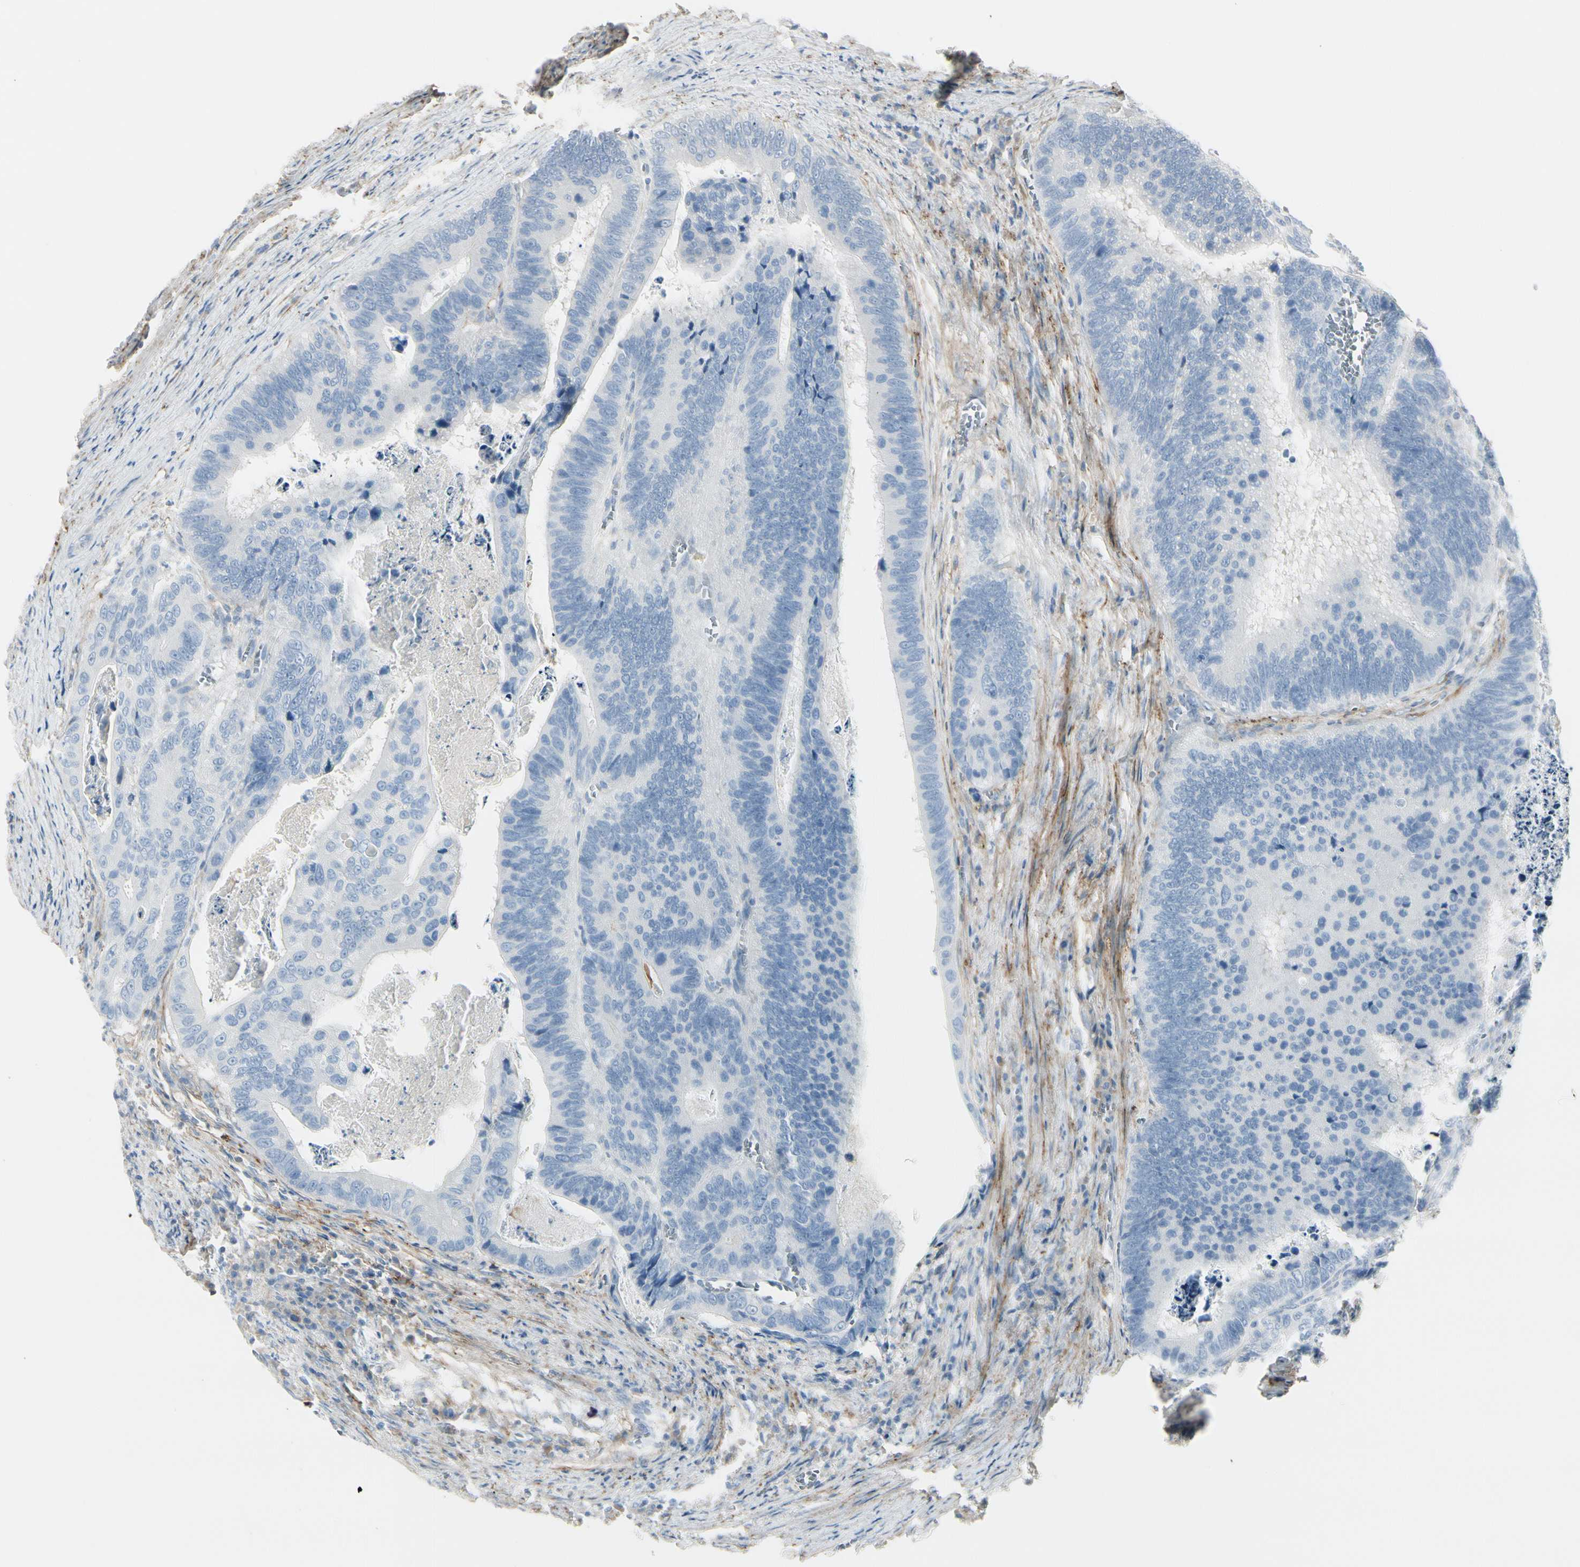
{"staining": {"intensity": "negative", "quantity": "none", "location": "none"}, "tissue": "colorectal cancer", "cell_type": "Tumor cells", "image_type": "cancer", "snomed": [{"axis": "morphology", "description": "Adenocarcinoma, NOS"}, {"axis": "topography", "description": "Colon"}], "caption": "High power microscopy photomicrograph of an IHC photomicrograph of colorectal cancer (adenocarcinoma), revealing no significant positivity in tumor cells. (IHC, brightfield microscopy, high magnification).", "gene": "CACNA2D1", "patient": {"sex": "male", "age": 72}}